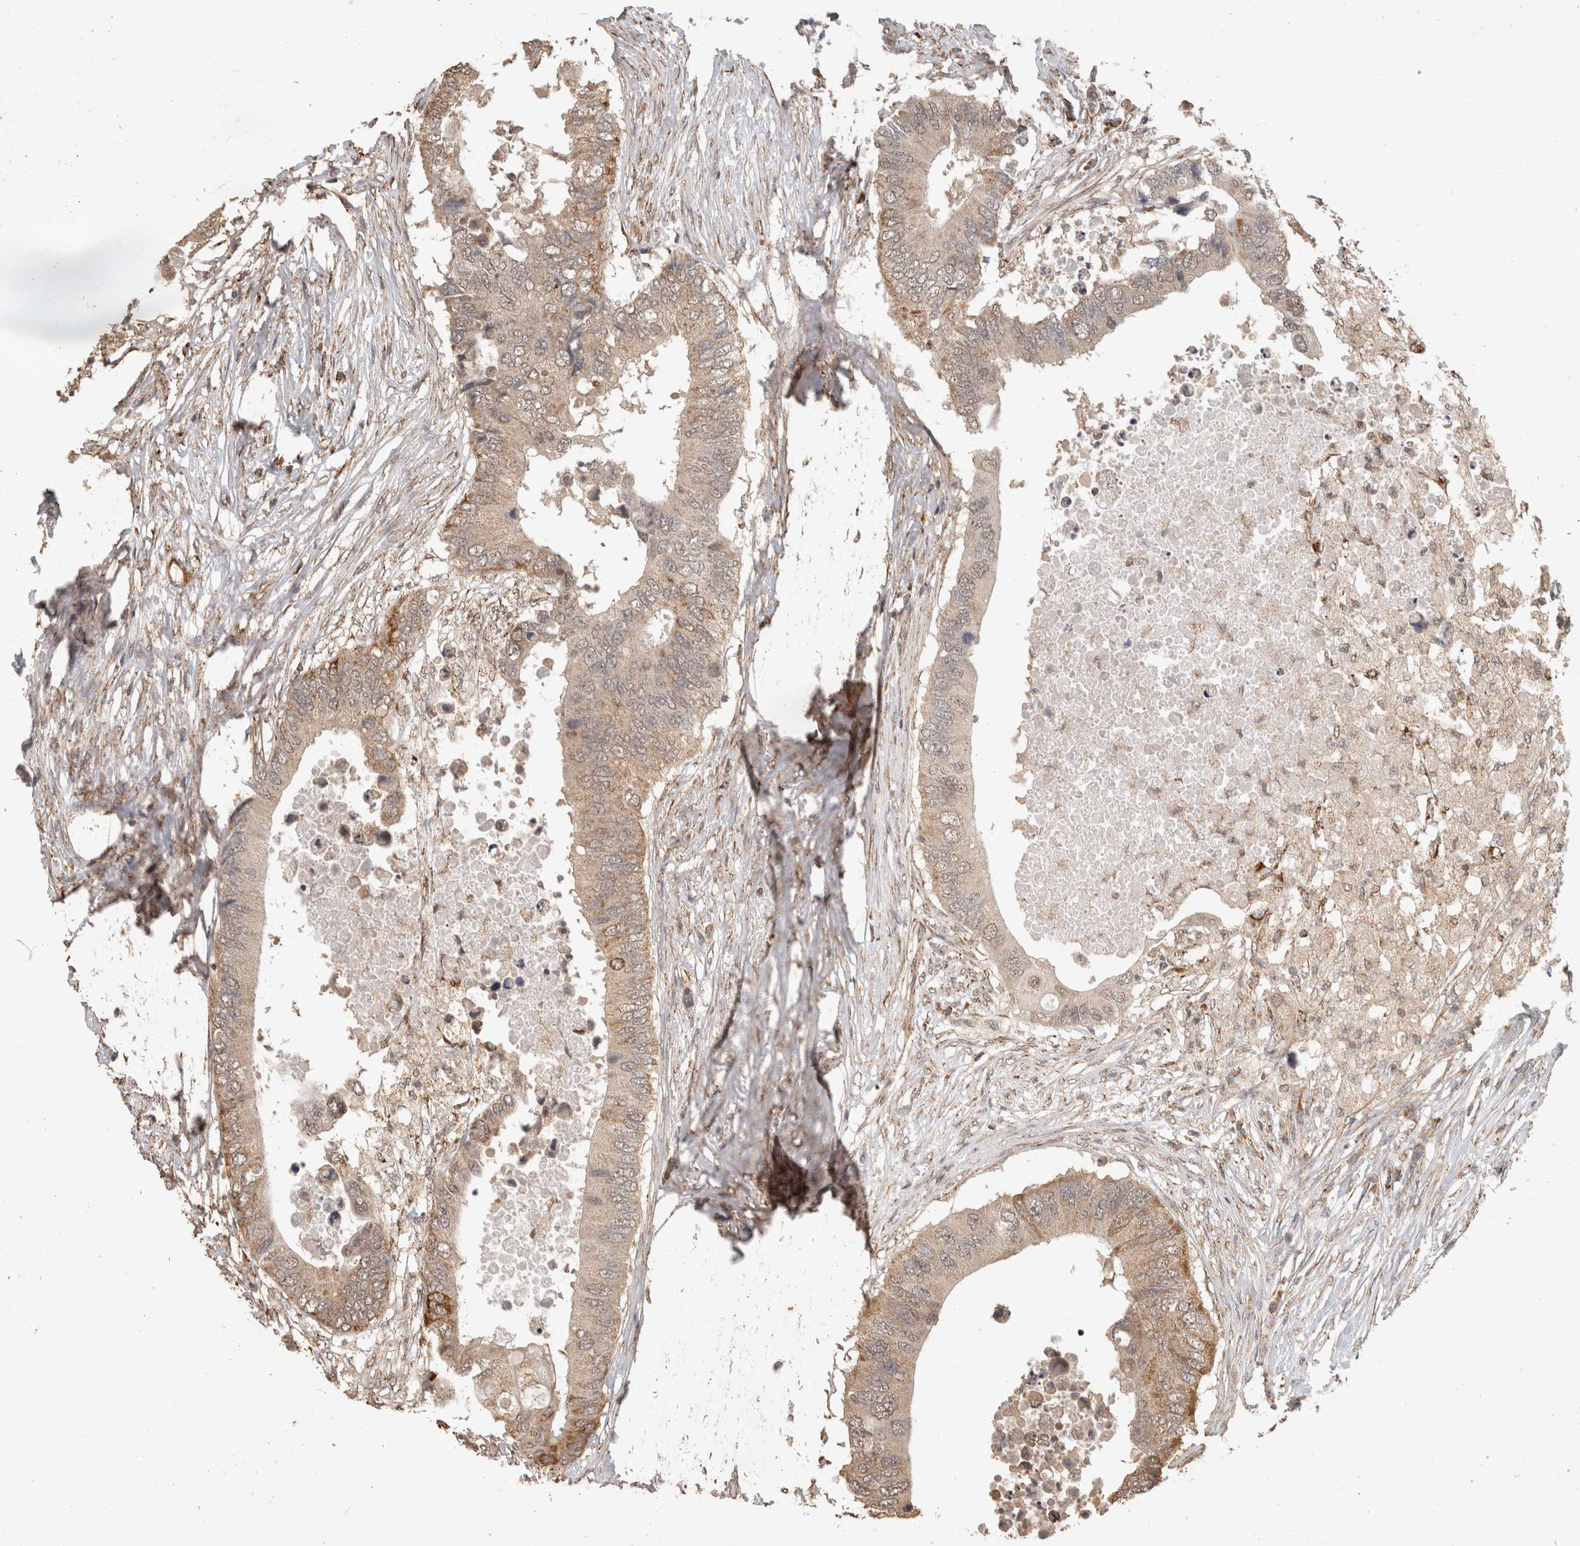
{"staining": {"intensity": "moderate", "quantity": ">75%", "location": "cytoplasmic/membranous"}, "tissue": "colorectal cancer", "cell_type": "Tumor cells", "image_type": "cancer", "snomed": [{"axis": "morphology", "description": "Adenocarcinoma, NOS"}, {"axis": "topography", "description": "Colon"}], "caption": "This is a photomicrograph of immunohistochemistry staining of colorectal cancer, which shows moderate positivity in the cytoplasmic/membranous of tumor cells.", "gene": "BNIP3L", "patient": {"sex": "male", "age": 71}}